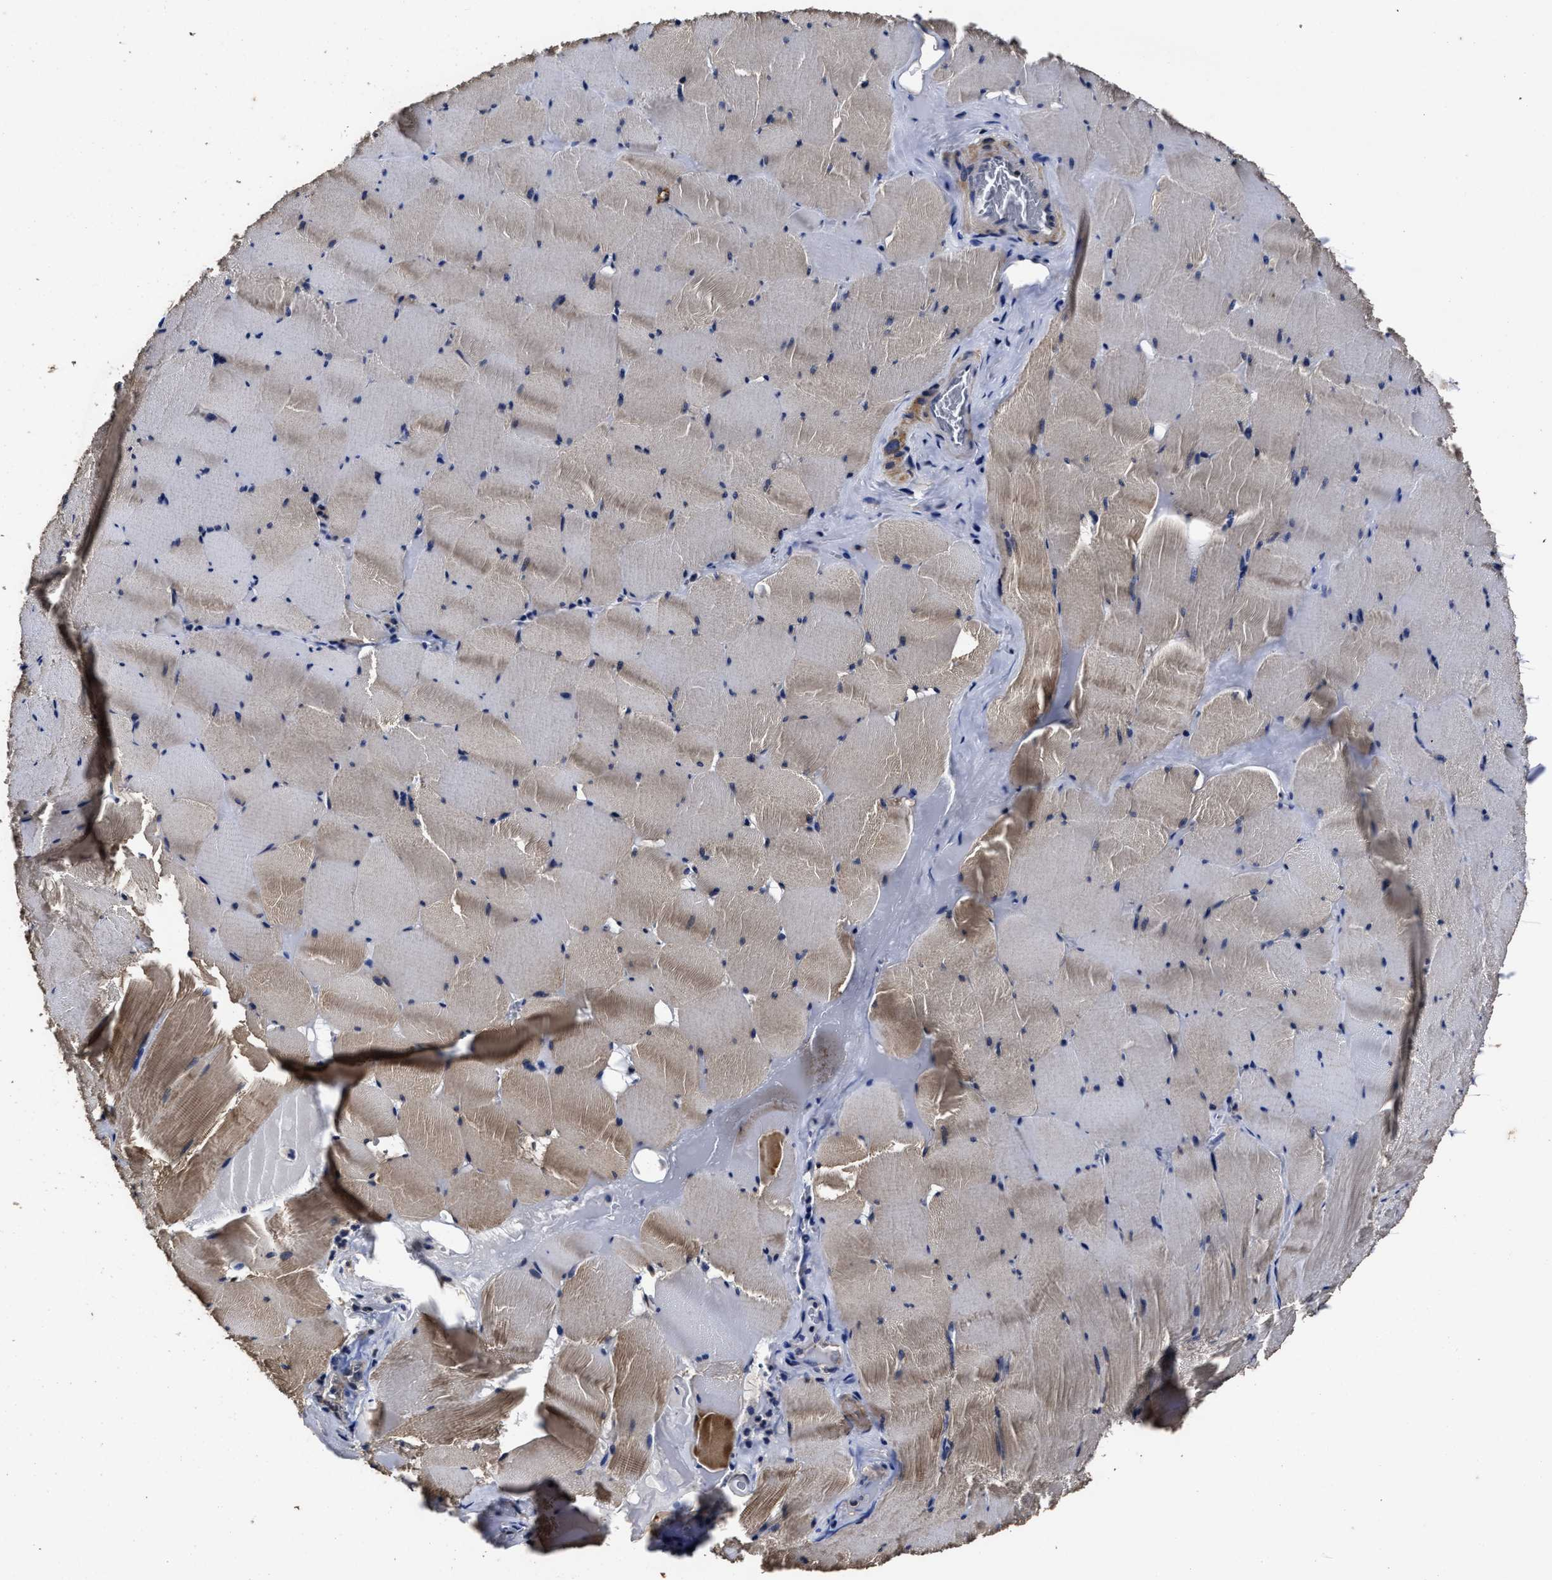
{"staining": {"intensity": "moderate", "quantity": "25%-75%", "location": "cytoplasmic/membranous"}, "tissue": "skeletal muscle", "cell_type": "Myocytes", "image_type": "normal", "snomed": [{"axis": "morphology", "description": "Normal tissue, NOS"}, {"axis": "topography", "description": "Skeletal muscle"}], "caption": "High-power microscopy captured an immunohistochemistry micrograph of unremarkable skeletal muscle, revealing moderate cytoplasmic/membranous positivity in about 25%-75% of myocytes. (IHC, brightfield microscopy, high magnification).", "gene": "AVEN", "patient": {"sex": "male", "age": 62}}